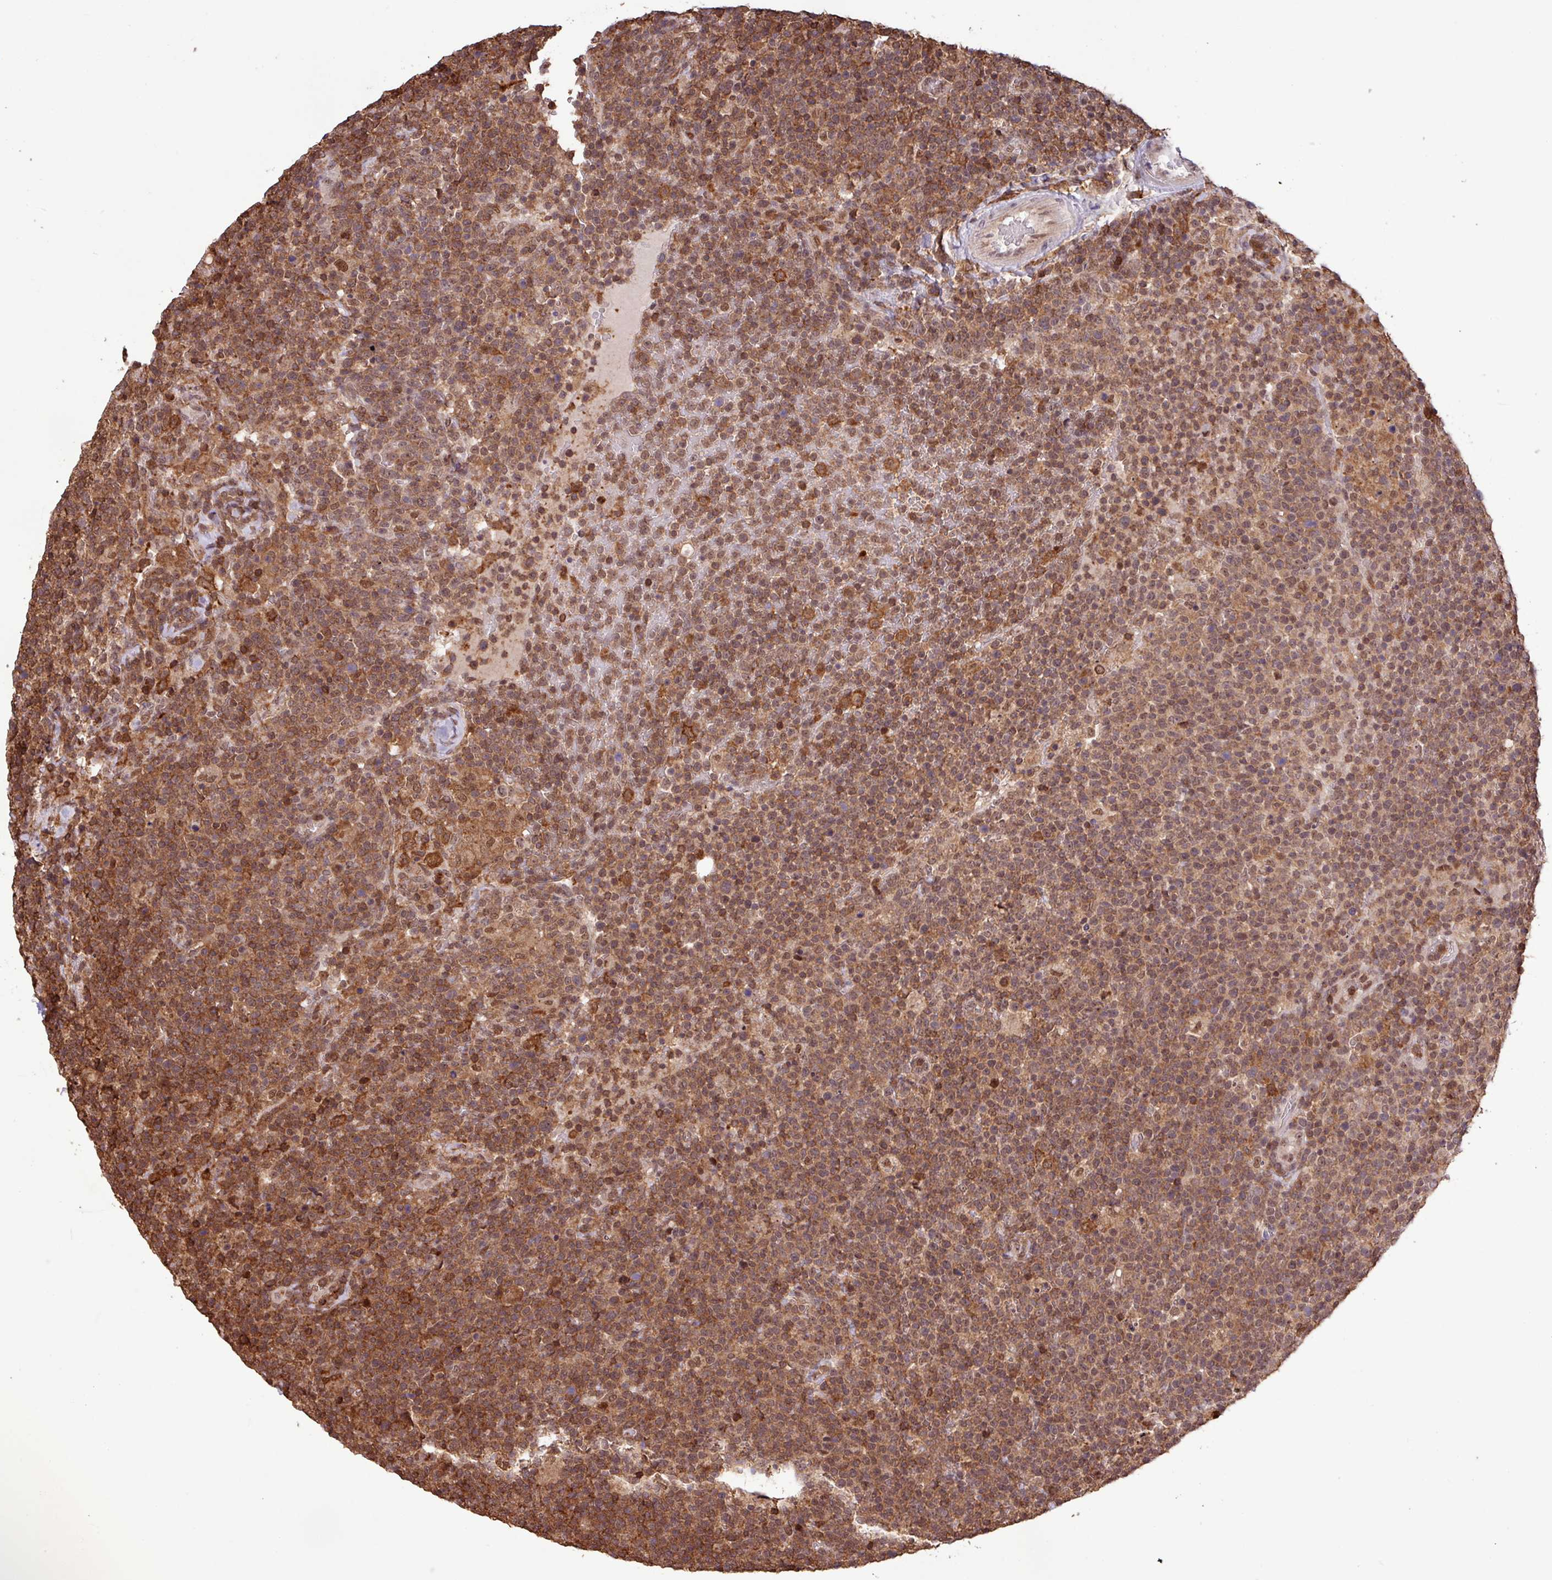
{"staining": {"intensity": "moderate", "quantity": ">75%", "location": "cytoplasmic/membranous,nuclear"}, "tissue": "lymphoma", "cell_type": "Tumor cells", "image_type": "cancer", "snomed": [{"axis": "morphology", "description": "Malignant lymphoma, non-Hodgkin's type, High grade"}, {"axis": "topography", "description": "Lymph node"}], "caption": "Protein staining of lymphoma tissue shows moderate cytoplasmic/membranous and nuclear positivity in approximately >75% of tumor cells. The staining is performed using DAB brown chromogen to label protein expression. The nuclei are counter-stained blue using hematoxylin.", "gene": "GON7", "patient": {"sex": "male", "age": 61}}